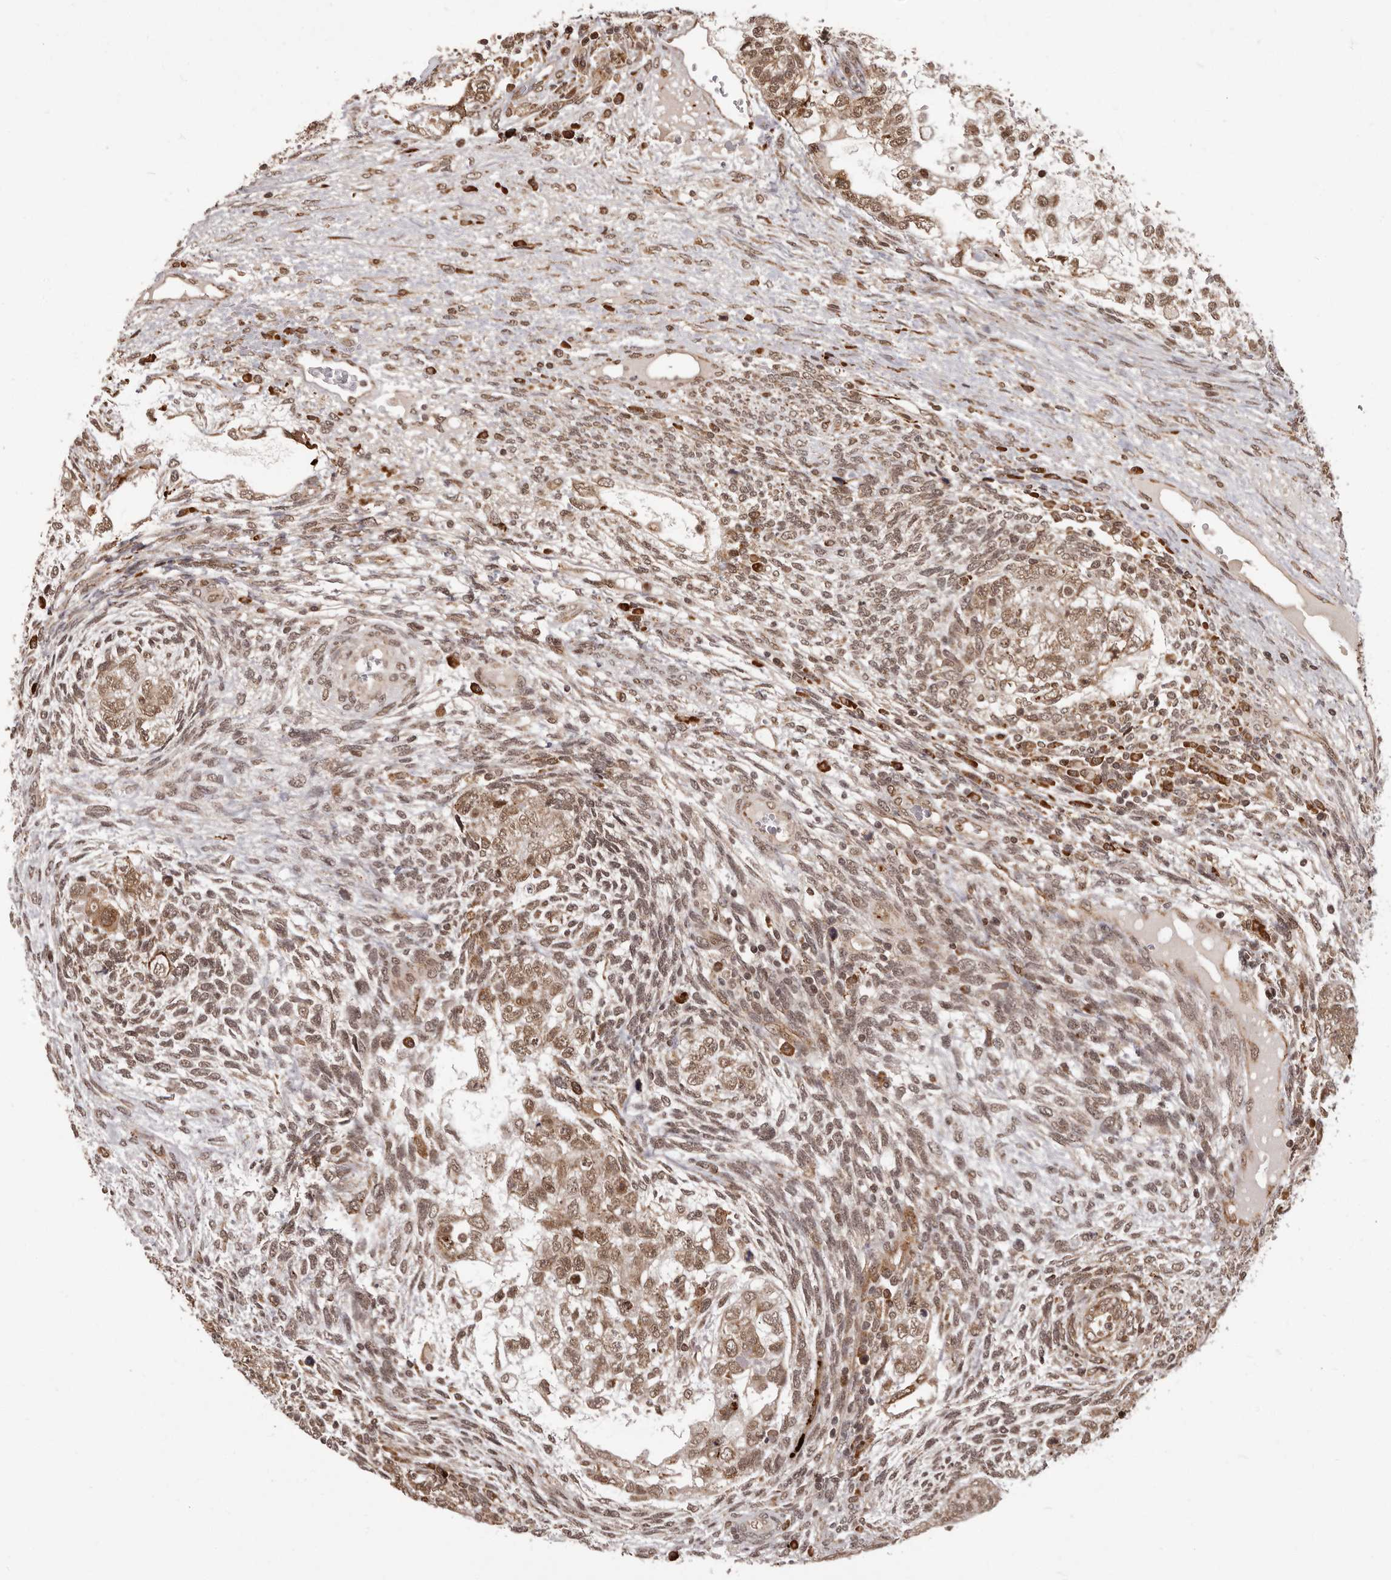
{"staining": {"intensity": "moderate", "quantity": ">75%", "location": "nuclear"}, "tissue": "testis cancer", "cell_type": "Tumor cells", "image_type": "cancer", "snomed": [{"axis": "morphology", "description": "Carcinoma, Embryonal, NOS"}, {"axis": "topography", "description": "Testis"}], "caption": "Moderate nuclear positivity is appreciated in about >75% of tumor cells in testis embryonal carcinoma.", "gene": "IL32", "patient": {"sex": "male", "age": 37}}